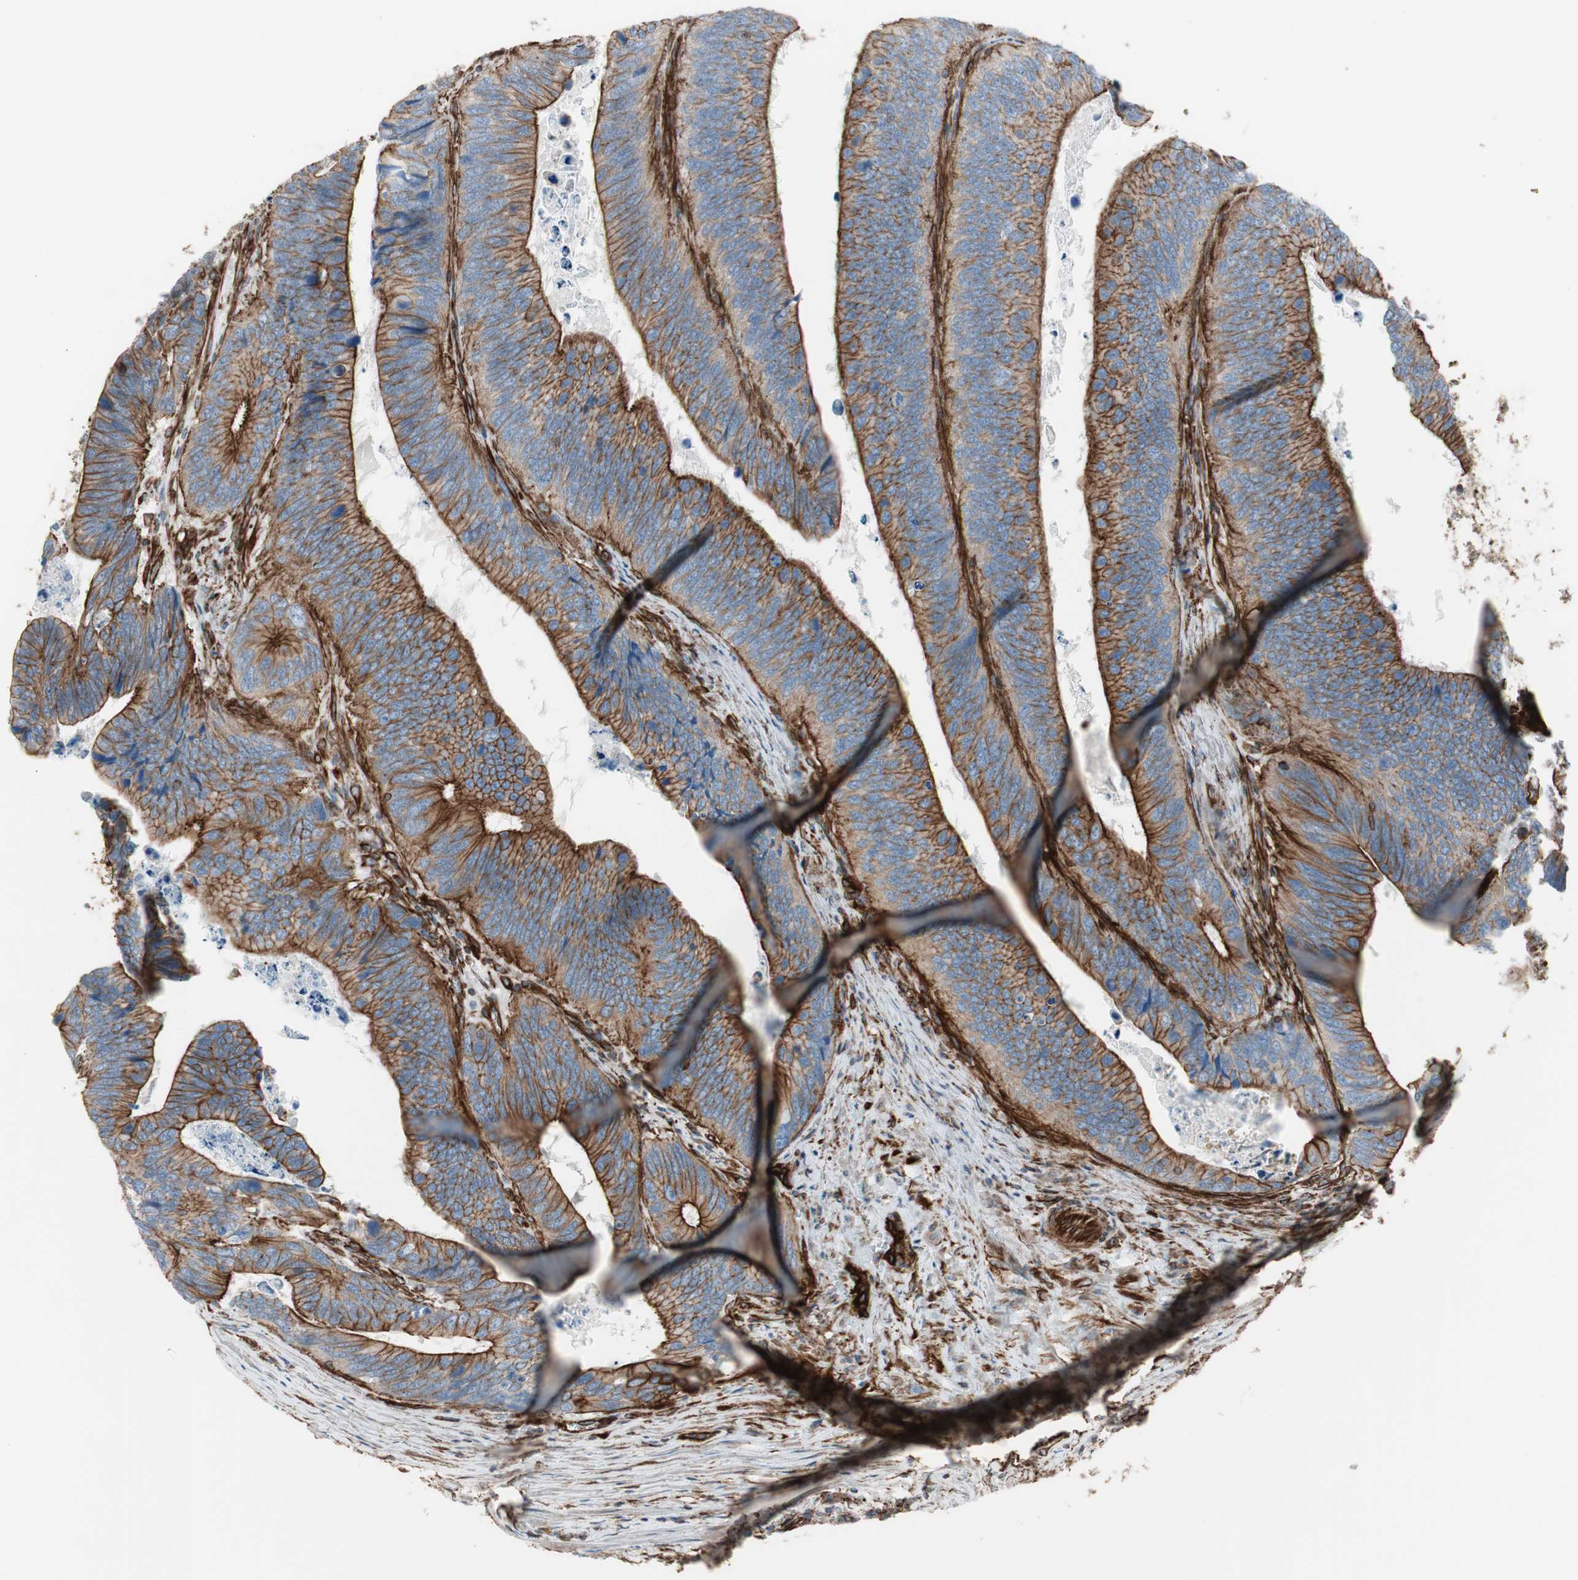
{"staining": {"intensity": "strong", "quantity": ">75%", "location": "cytoplasmic/membranous"}, "tissue": "colorectal cancer", "cell_type": "Tumor cells", "image_type": "cancer", "snomed": [{"axis": "morphology", "description": "Adenocarcinoma, NOS"}, {"axis": "topography", "description": "Colon"}], "caption": "The micrograph reveals a brown stain indicating the presence of a protein in the cytoplasmic/membranous of tumor cells in colorectal cancer.", "gene": "TCTA", "patient": {"sex": "male", "age": 72}}